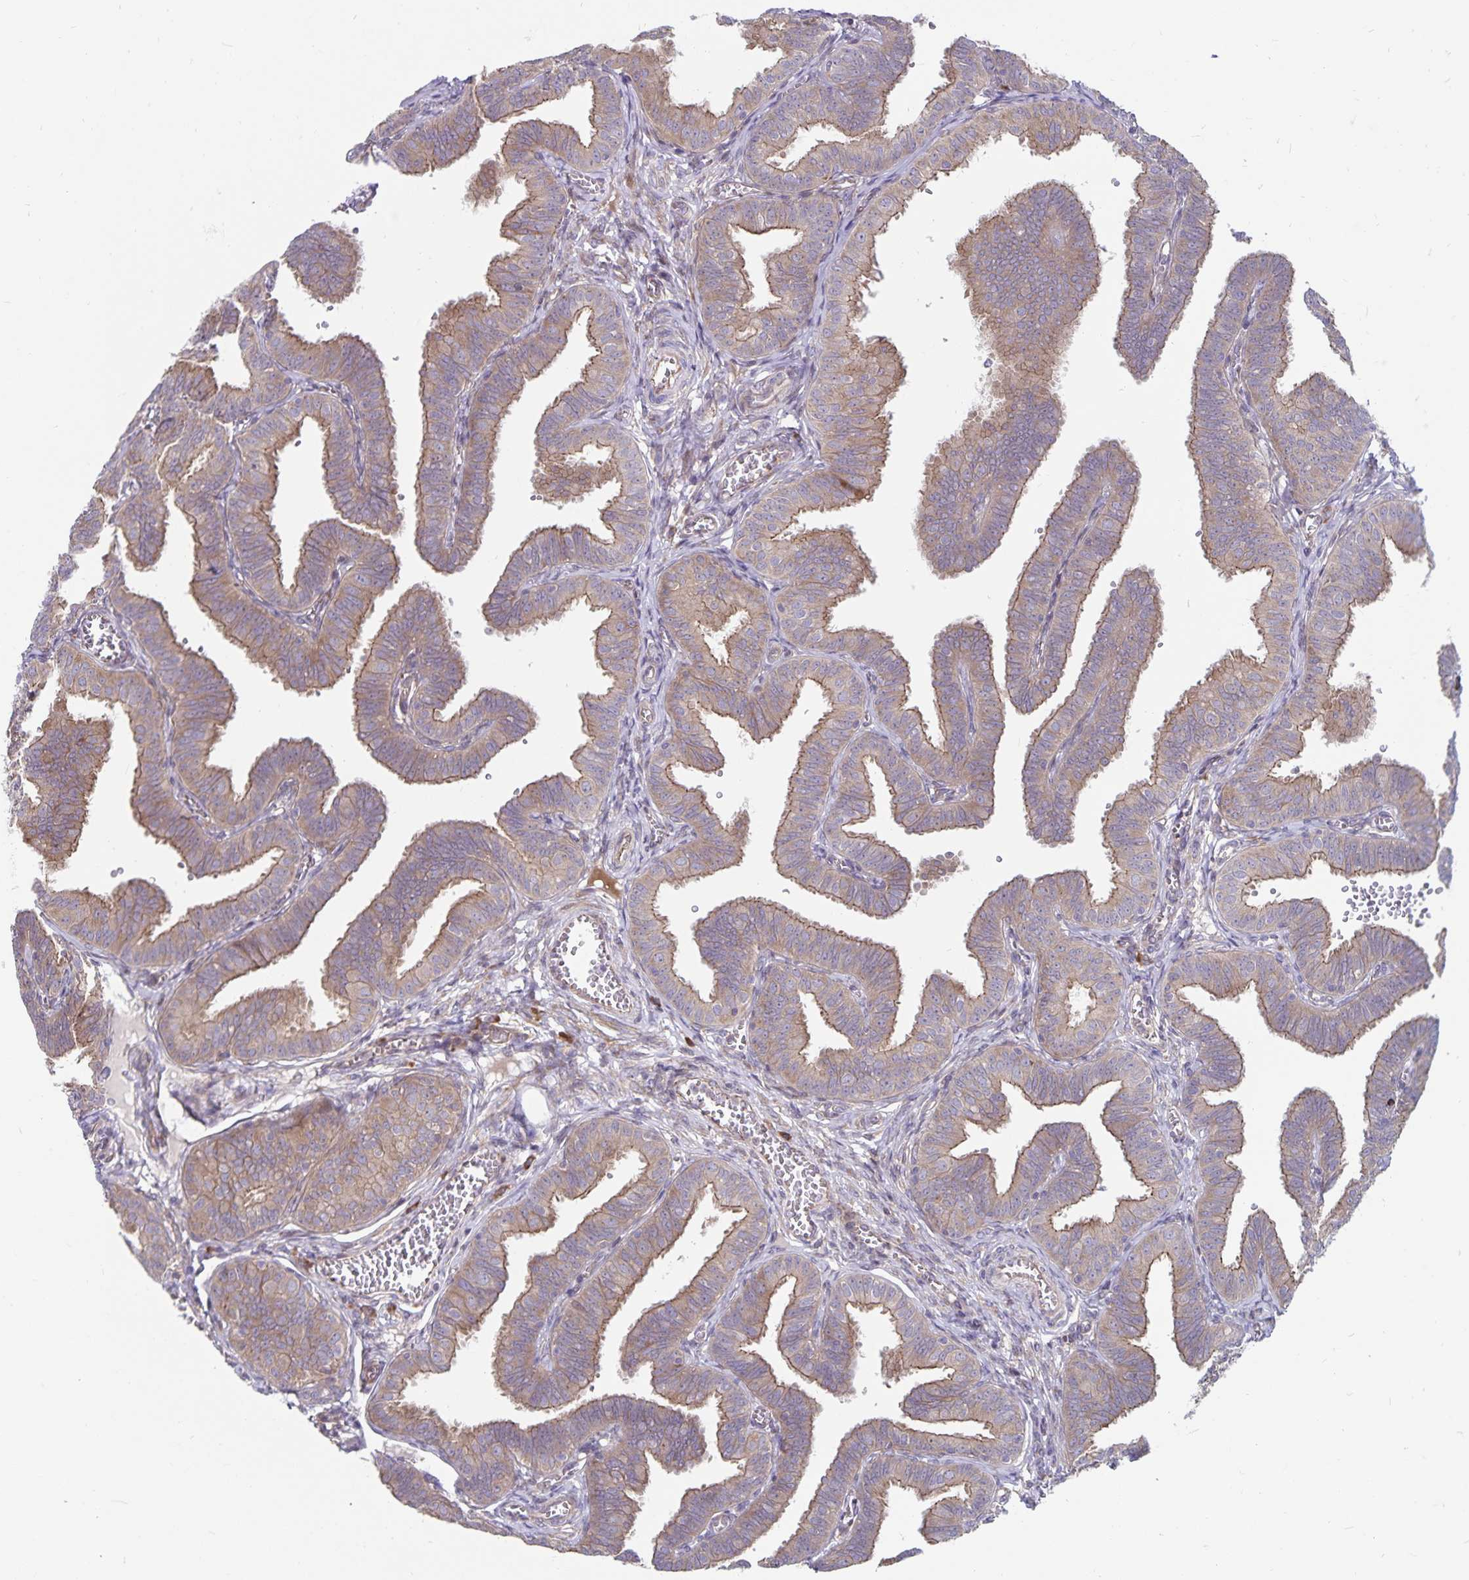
{"staining": {"intensity": "moderate", "quantity": ">75%", "location": "cytoplasmic/membranous"}, "tissue": "fallopian tube", "cell_type": "Glandular cells", "image_type": "normal", "snomed": [{"axis": "morphology", "description": "Normal tissue, NOS"}, {"axis": "topography", "description": "Fallopian tube"}], "caption": "This photomicrograph reveals benign fallopian tube stained with immunohistochemistry to label a protein in brown. The cytoplasmic/membranous of glandular cells show moderate positivity for the protein. Nuclei are counter-stained blue.", "gene": "SEC62", "patient": {"sex": "female", "age": 25}}